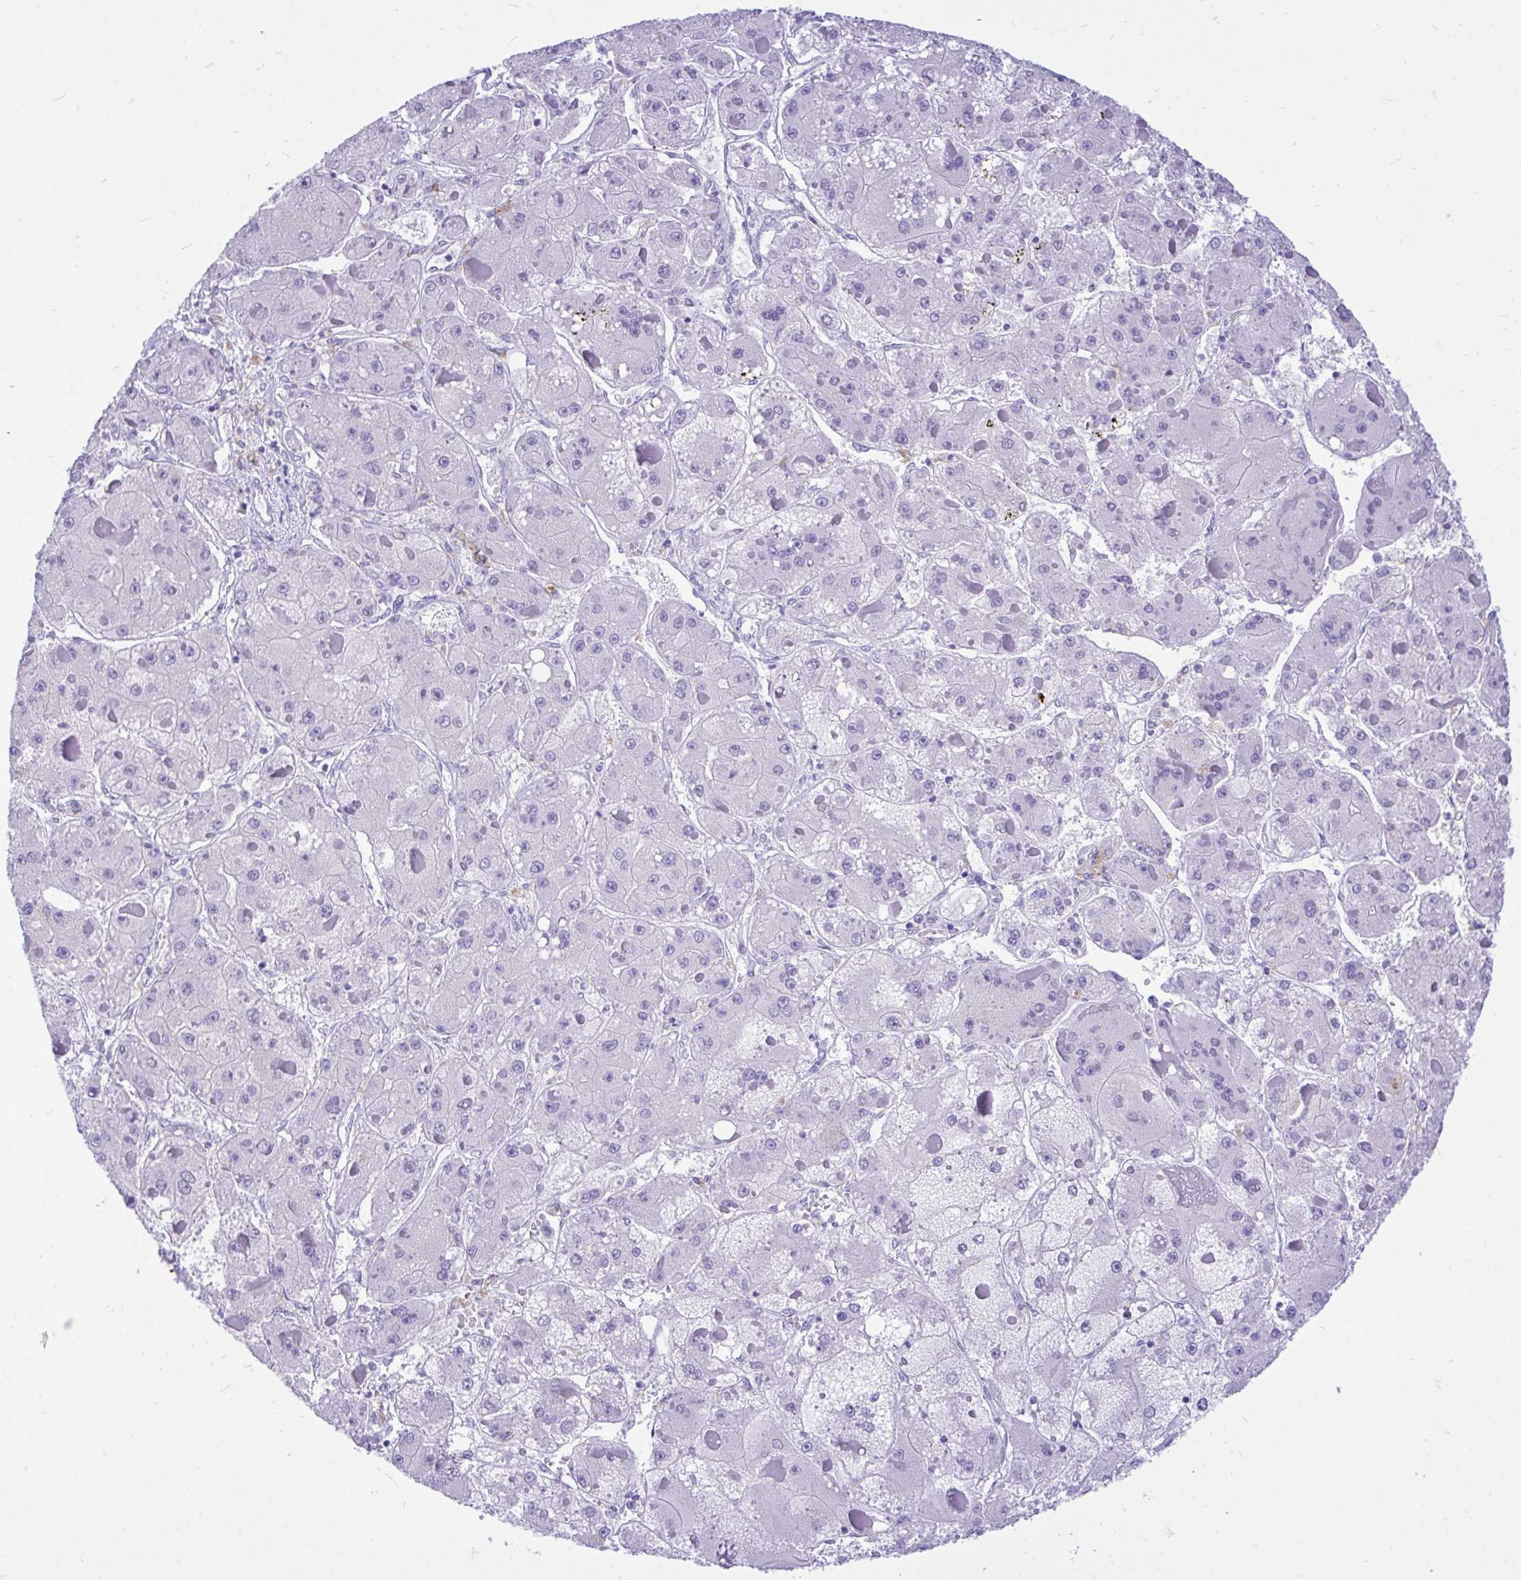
{"staining": {"intensity": "negative", "quantity": "none", "location": "none"}, "tissue": "liver cancer", "cell_type": "Tumor cells", "image_type": "cancer", "snomed": [{"axis": "morphology", "description": "Carcinoma, Hepatocellular, NOS"}, {"axis": "topography", "description": "Liver"}], "caption": "This is a photomicrograph of immunohistochemistry (IHC) staining of liver cancer, which shows no positivity in tumor cells. (Immunohistochemistry (ihc), brightfield microscopy, high magnification).", "gene": "MON1A", "patient": {"sex": "female", "age": 73}}